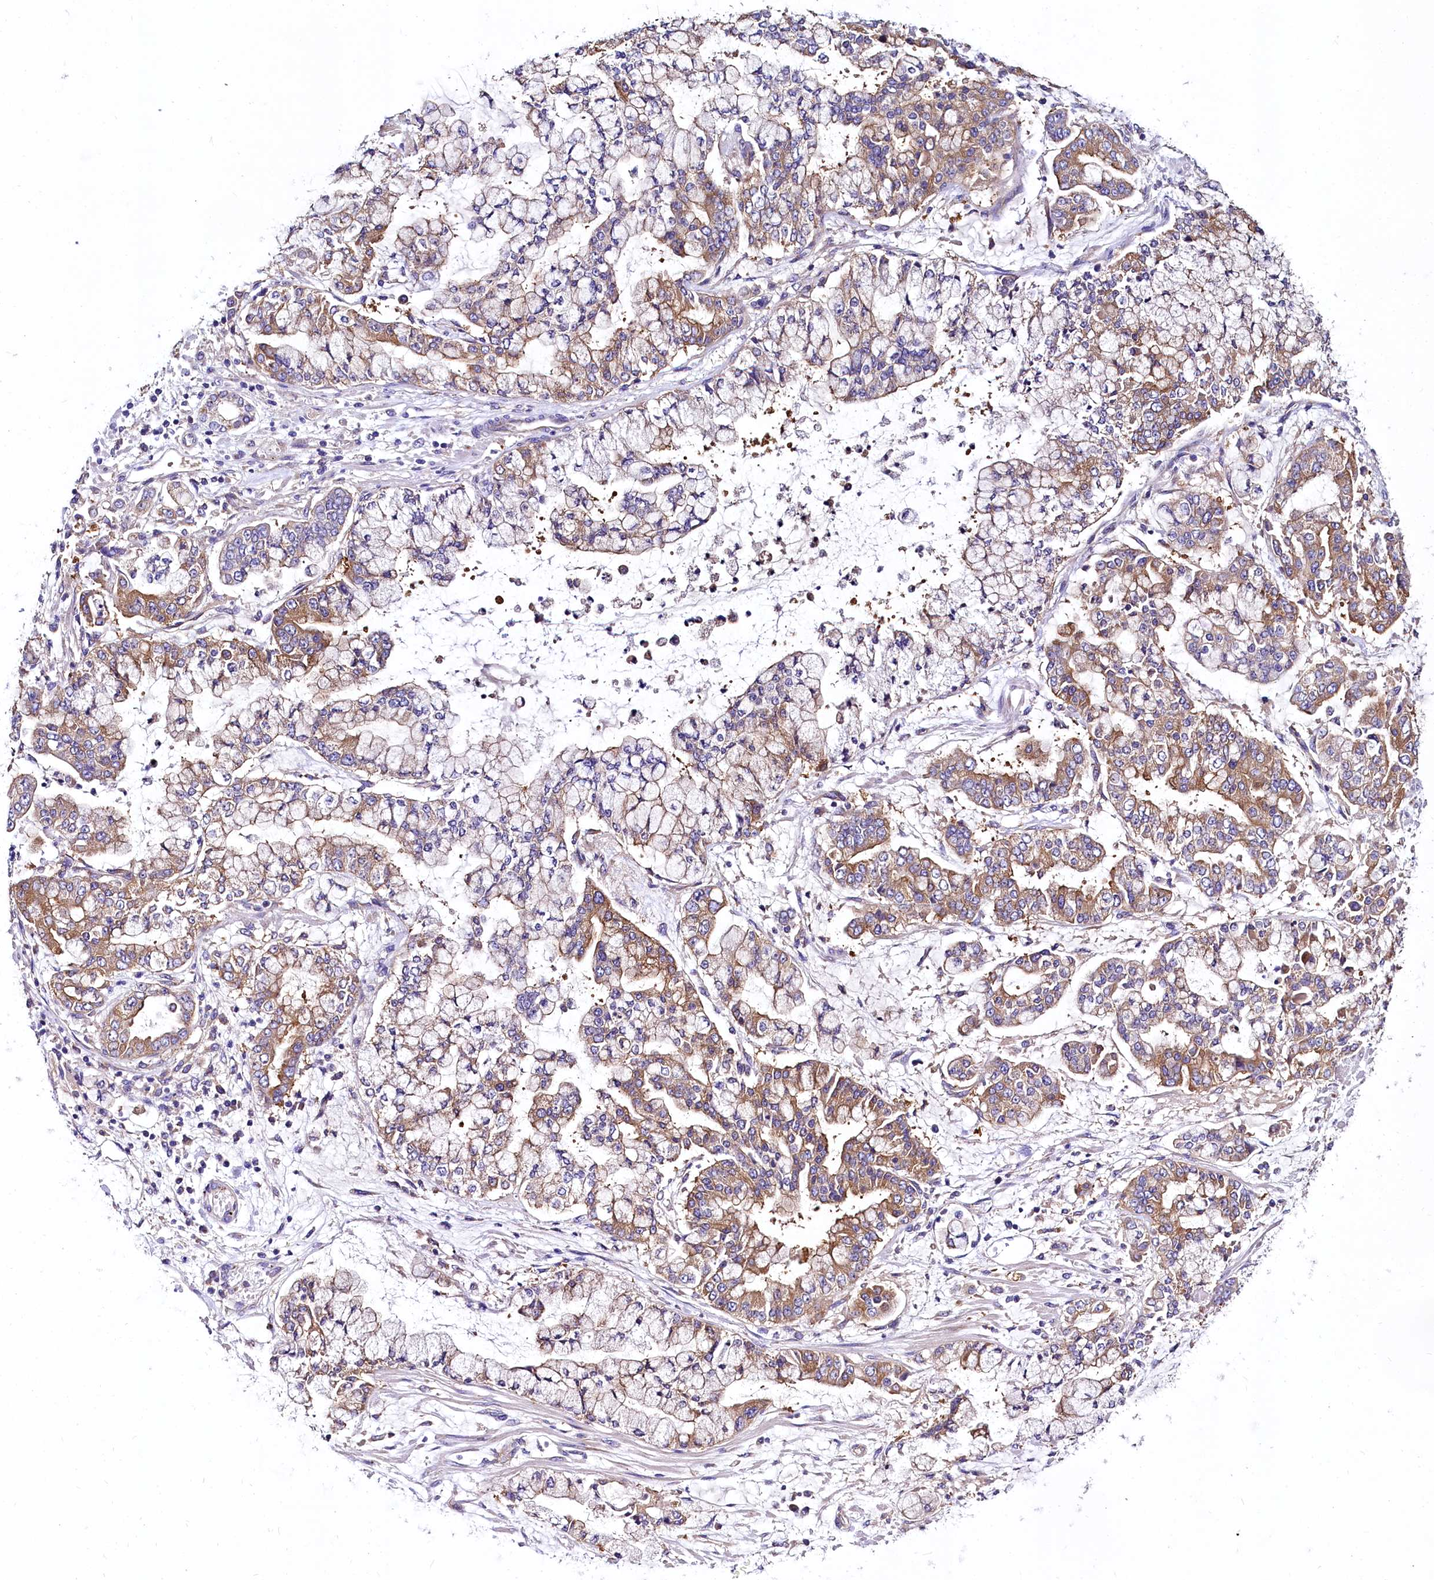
{"staining": {"intensity": "moderate", "quantity": ">75%", "location": "cytoplasmic/membranous"}, "tissue": "stomach cancer", "cell_type": "Tumor cells", "image_type": "cancer", "snomed": [{"axis": "morphology", "description": "Normal tissue, NOS"}, {"axis": "morphology", "description": "Adenocarcinoma, NOS"}, {"axis": "topography", "description": "Stomach, upper"}, {"axis": "topography", "description": "Stomach"}], "caption": "Moderate cytoplasmic/membranous expression for a protein is appreciated in about >75% of tumor cells of stomach adenocarcinoma using immunohistochemistry (IHC).", "gene": "QARS1", "patient": {"sex": "male", "age": 76}}